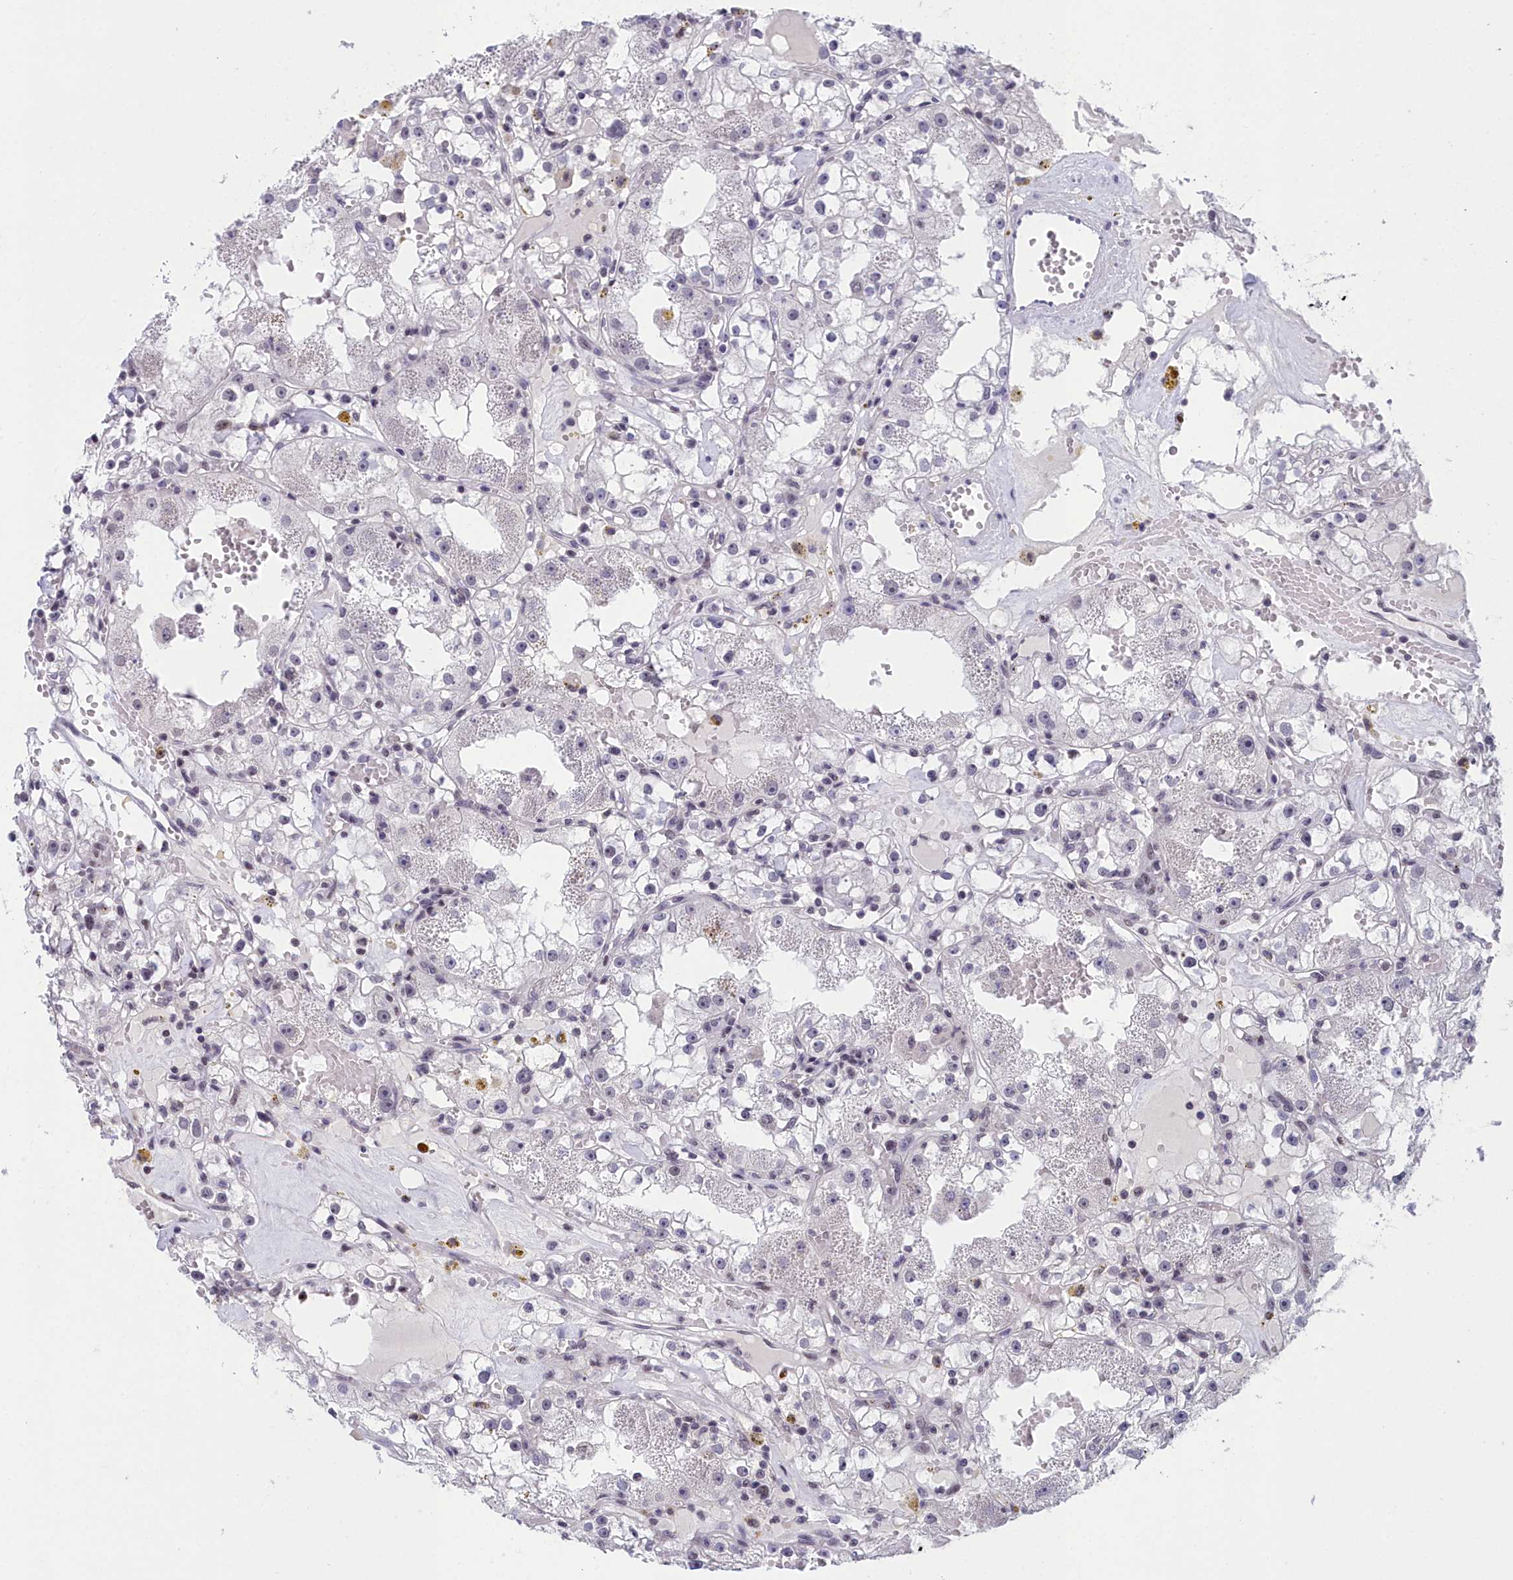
{"staining": {"intensity": "negative", "quantity": "none", "location": "none"}, "tissue": "renal cancer", "cell_type": "Tumor cells", "image_type": "cancer", "snomed": [{"axis": "morphology", "description": "Adenocarcinoma, NOS"}, {"axis": "topography", "description": "Kidney"}], "caption": "Human renal cancer (adenocarcinoma) stained for a protein using immunohistochemistry exhibits no positivity in tumor cells.", "gene": "CCDC97", "patient": {"sex": "male", "age": 56}}